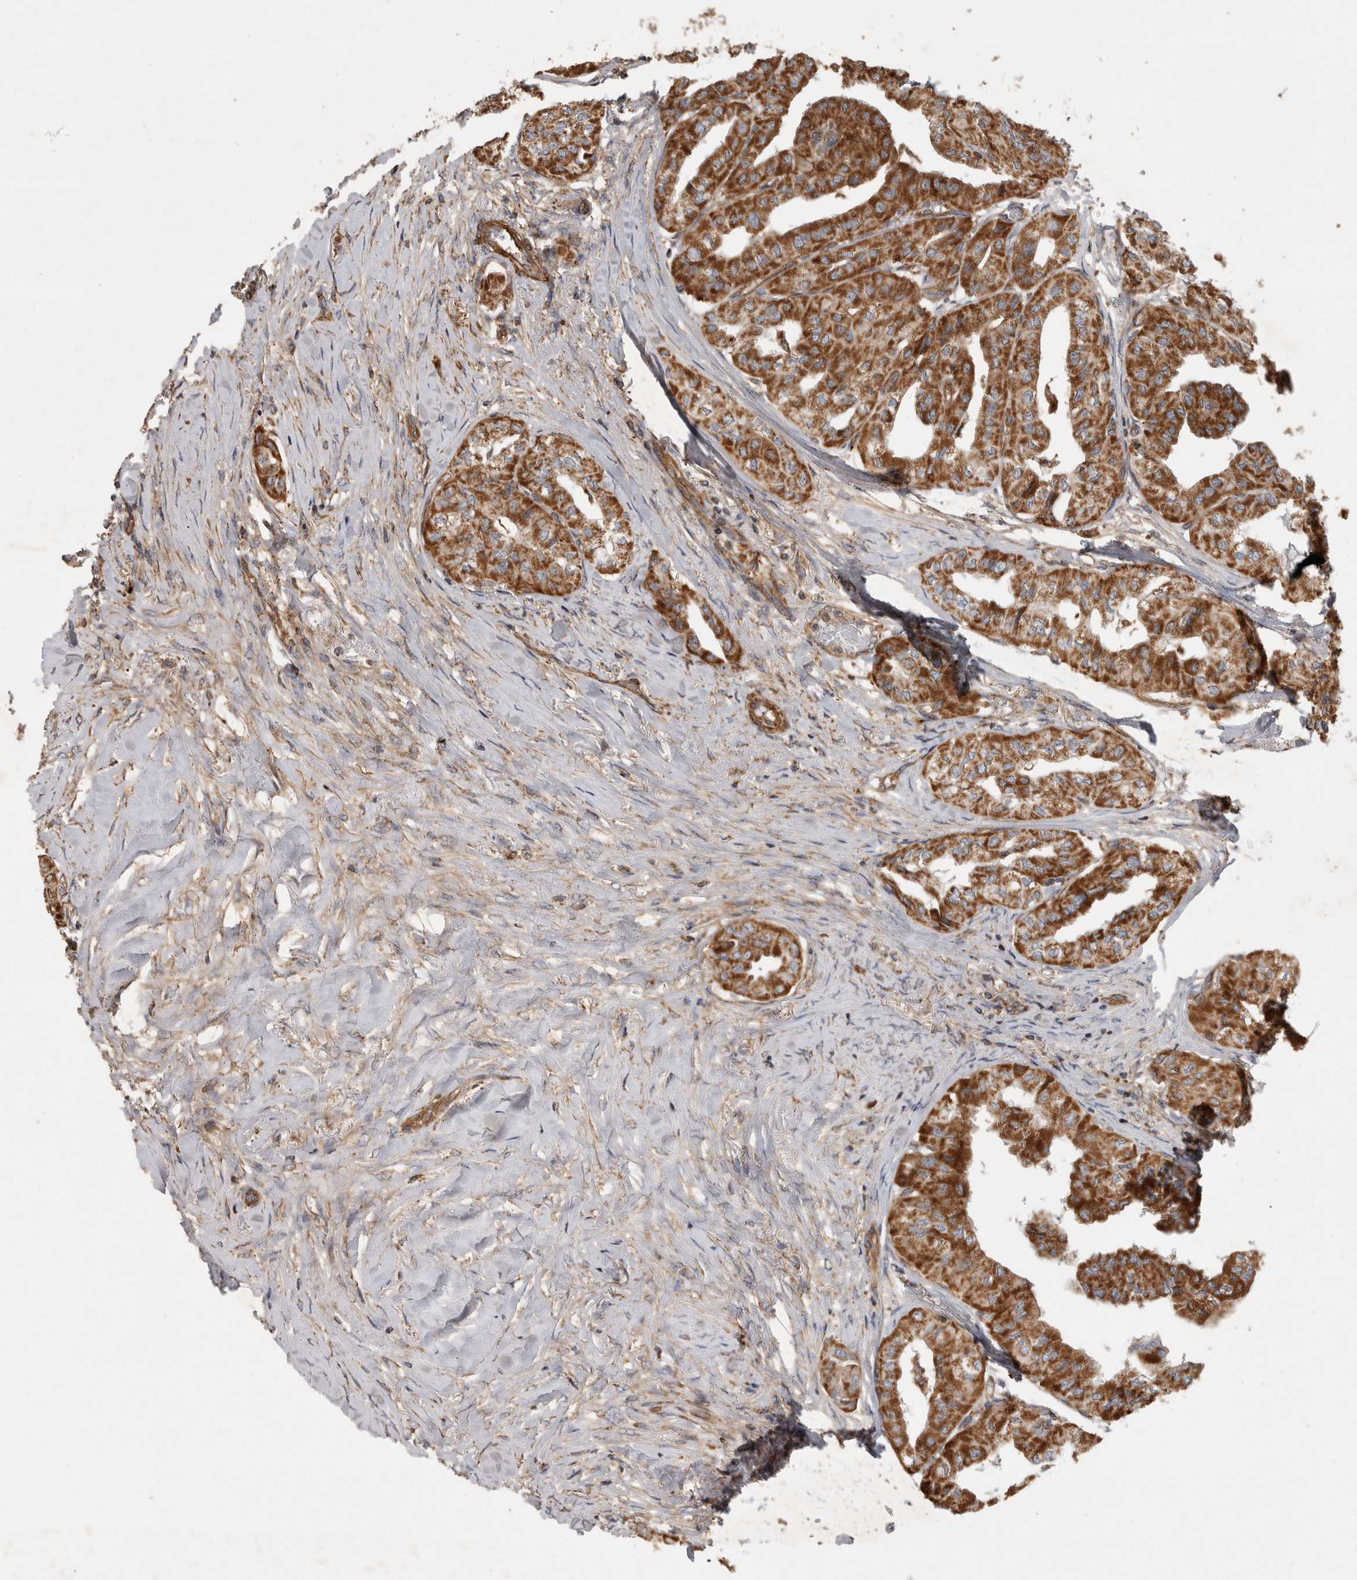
{"staining": {"intensity": "strong", "quantity": ">75%", "location": "cytoplasmic/membranous"}, "tissue": "thyroid cancer", "cell_type": "Tumor cells", "image_type": "cancer", "snomed": [{"axis": "morphology", "description": "Papillary adenocarcinoma, NOS"}, {"axis": "topography", "description": "Thyroid gland"}], "caption": "Immunohistochemical staining of thyroid cancer (papillary adenocarcinoma) reveals high levels of strong cytoplasmic/membranous positivity in about >75% of tumor cells.", "gene": "SFXN2", "patient": {"sex": "female", "age": 59}}